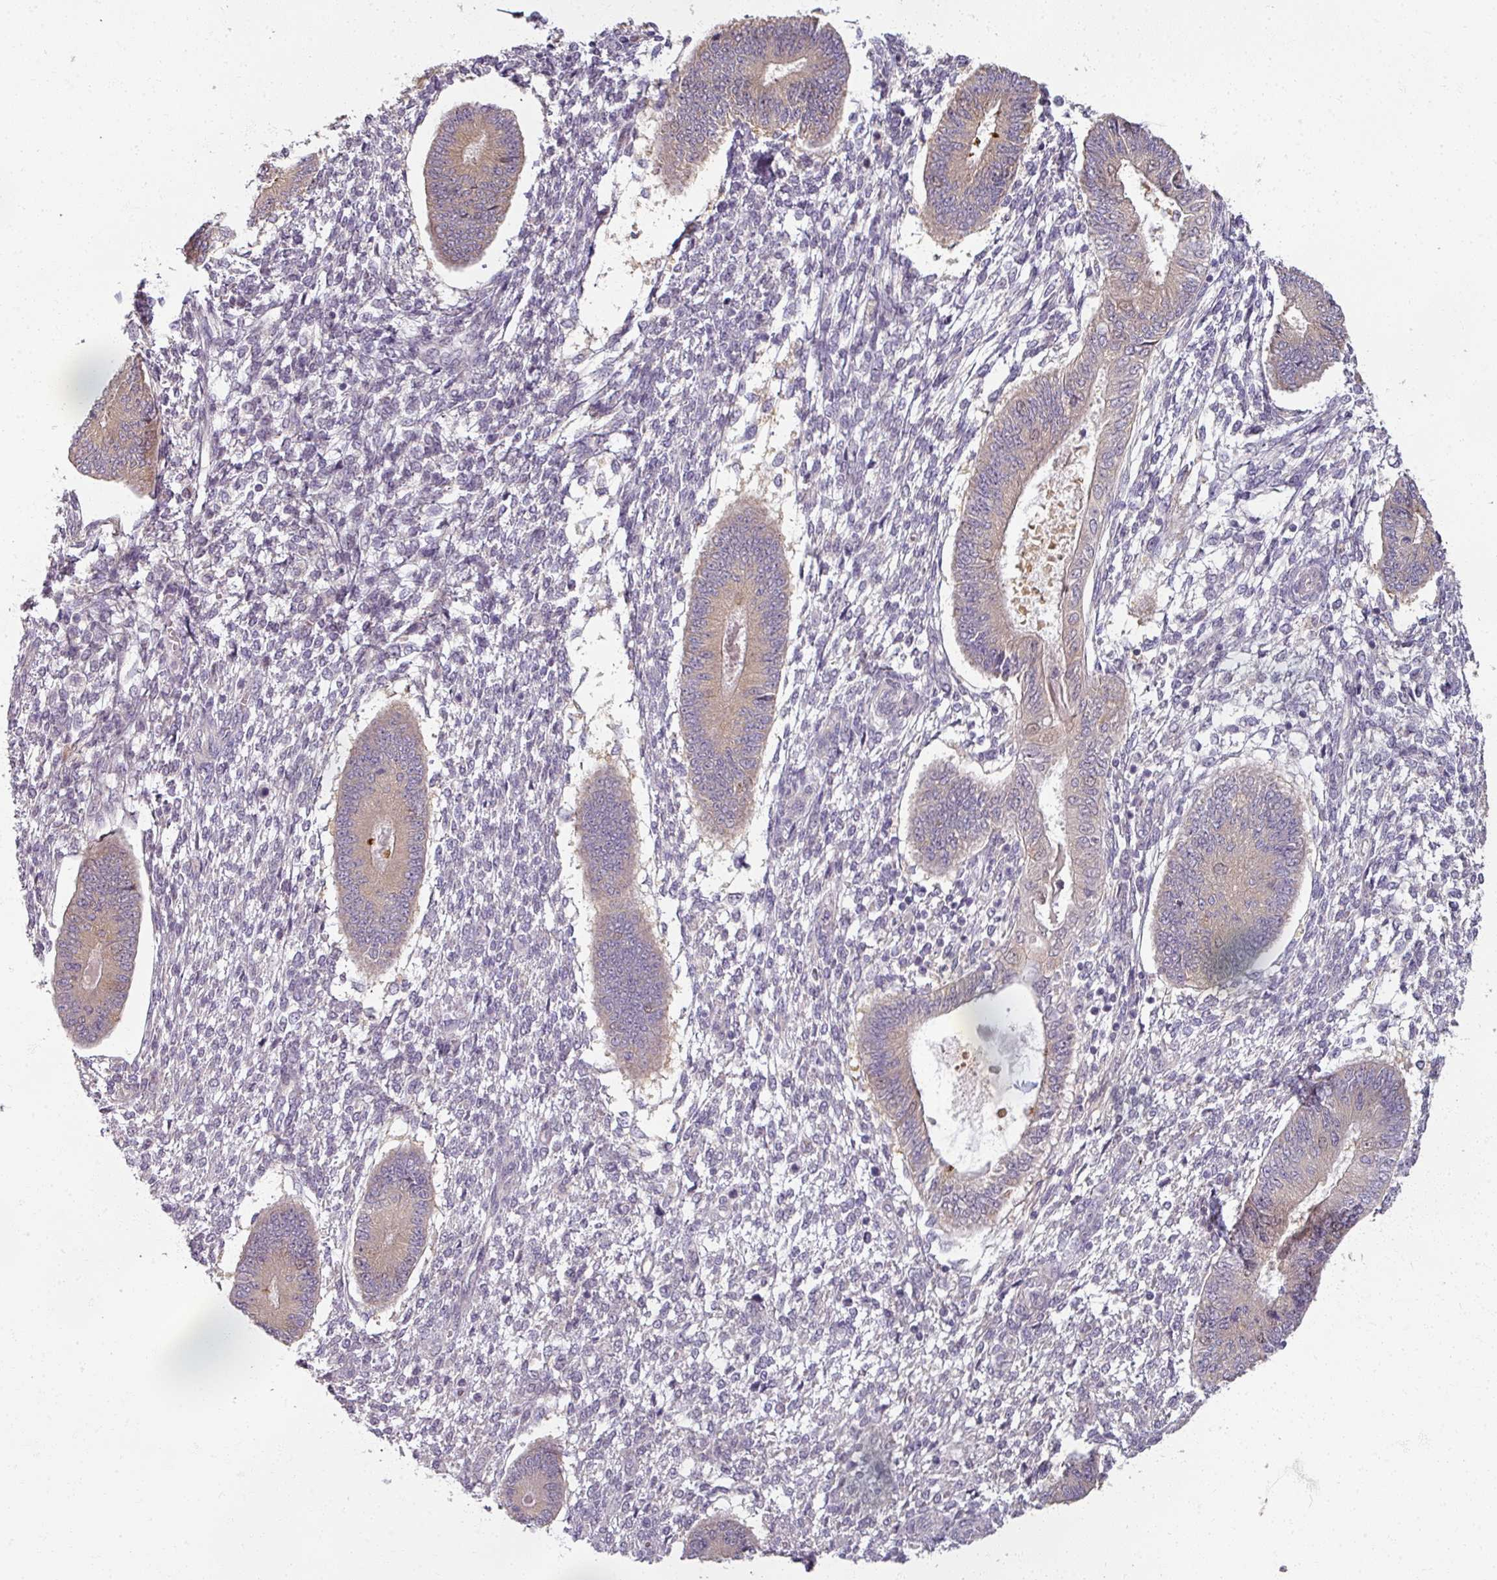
{"staining": {"intensity": "negative", "quantity": "none", "location": "none"}, "tissue": "endometrium", "cell_type": "Cells in endometrial stroma", "image_type": "normal", "snomed": [{"axis": "morphology", "description": "Normal tissue, NOS"}, {"axis": "topography", "description": "Endometrium"}], "caption": "Endometrium was stained to show a protein in brown. There is no significant expression in cells in endometrial stroma. Nuclei are stained in blue.", "gene": "MYMK", "patient": {"sex": "female", "age": 49}}